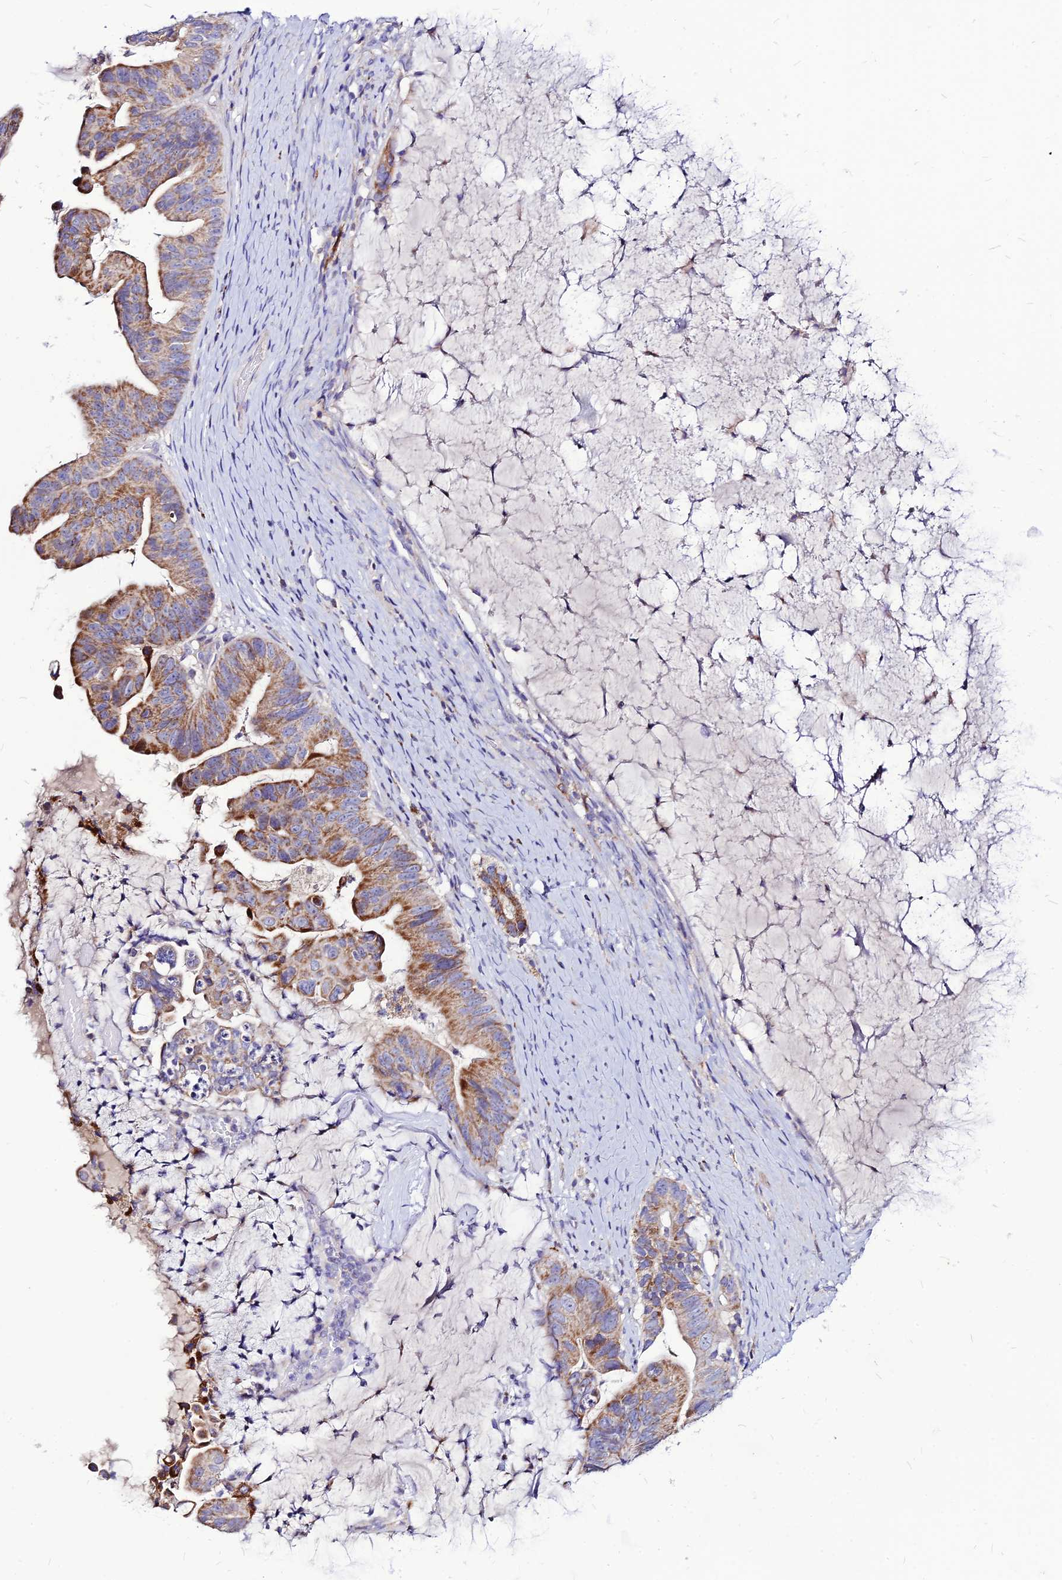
{"staining": {"intensity": "moderate", "quantity": ">75%", "location": "cytoplasmic/membranous"}, "tissue": "ovarian cancer", "cell_type": "Tumor cells", "image_type": "cancer", "snomed": [{"axis": "morphology", "description": "Cystadenocarcinoma, mucinous, NOS"}, {"axis": "topography", "description": "Ovary"}], "caption": "A brown stain highlights moderate cytoplasmic/membranous staining of a protein in ovarian mucinous cystadenocarcinoma tumor cells.", "gene": "ECI1", "patient": {"sex": "female", "age": 61}}